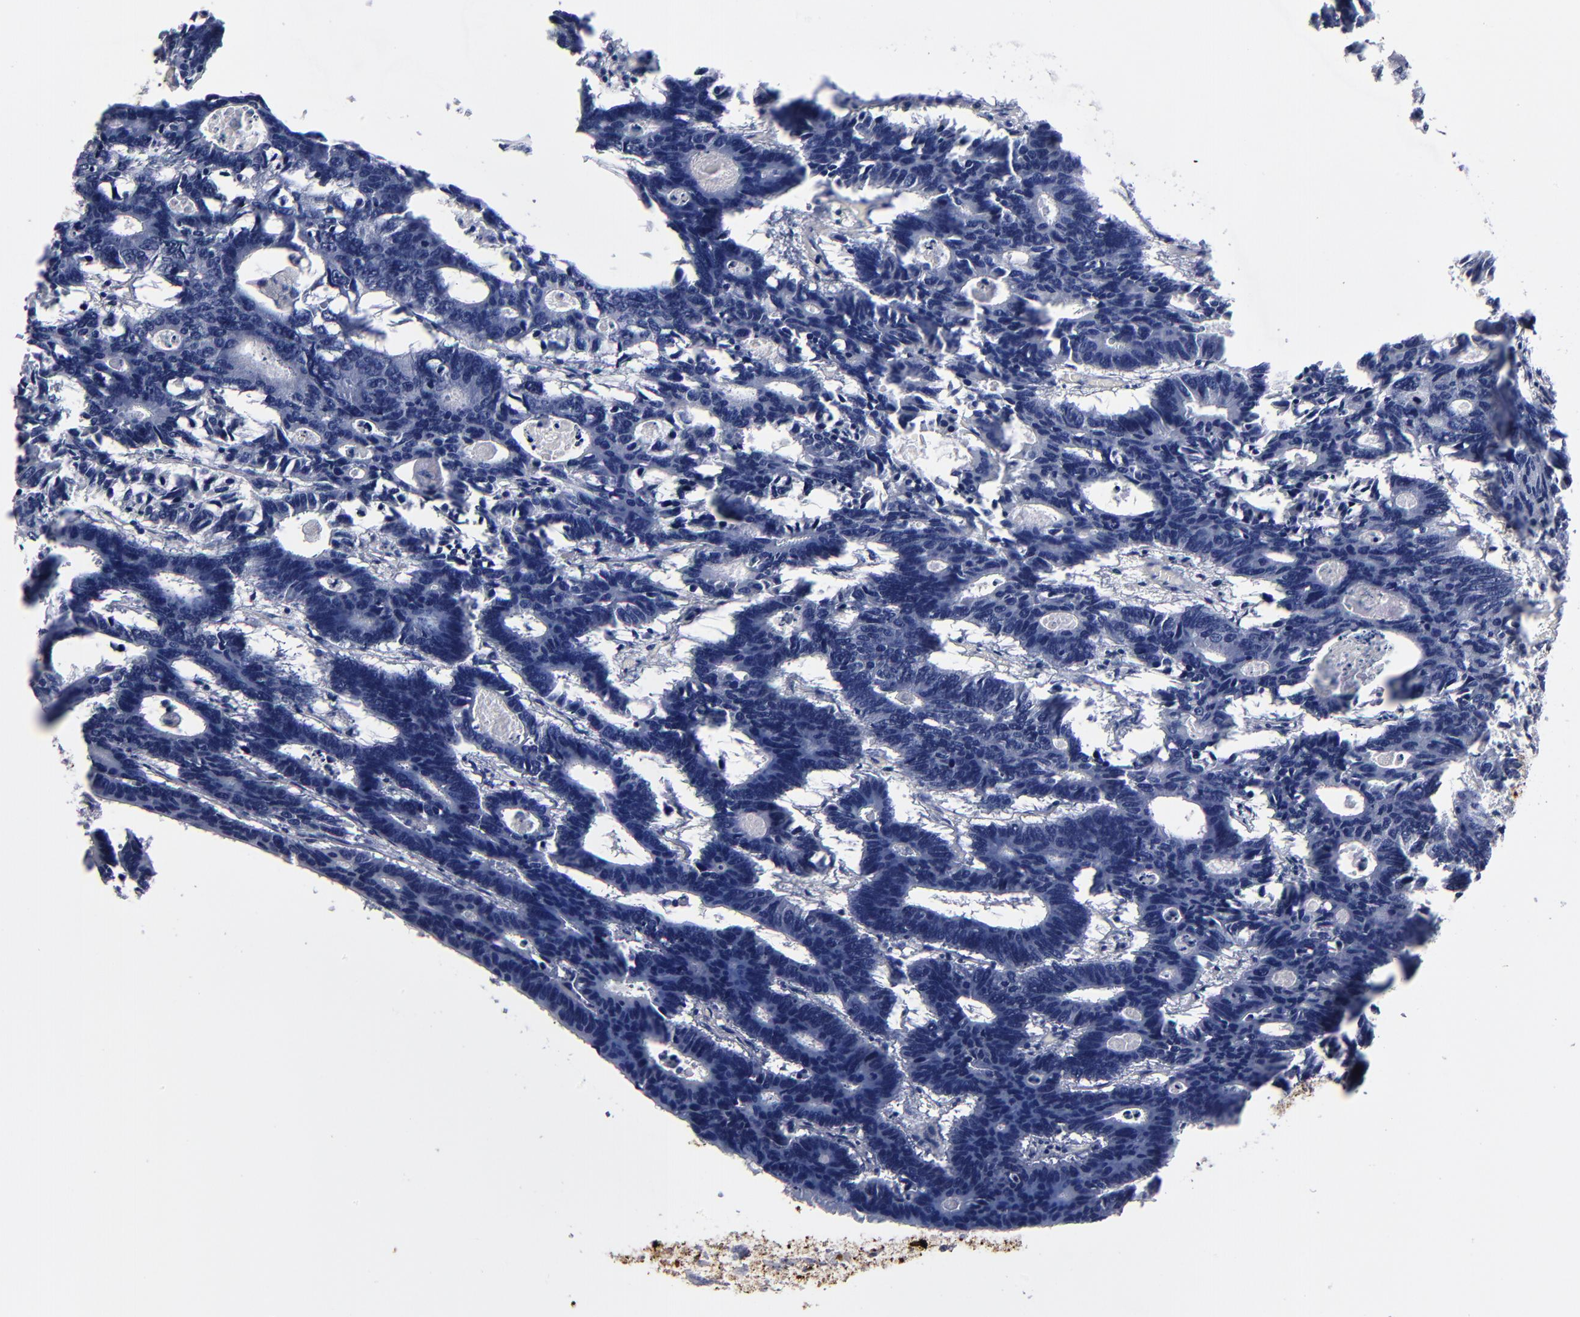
{"staining": {"intensity": "negative", "quantity": "none", "location": "none"}, "tissue": "colorectal cancer", "cell_type": "Tumor cells", "image_type": "cancer", "snomed": [{"axis": "morphology", "description": "Adenocarcinoma, NOS"}, {"axis": "topography", "description": "Colon"}], "caption": "Immunohistochemistry image of human colorectal cancer (adenocarcinoma) stained for a protein (brown), which shows no positivity in tumor cells.", "gene": "FABP4", "patient": {"sex": "female", "age": 55}}